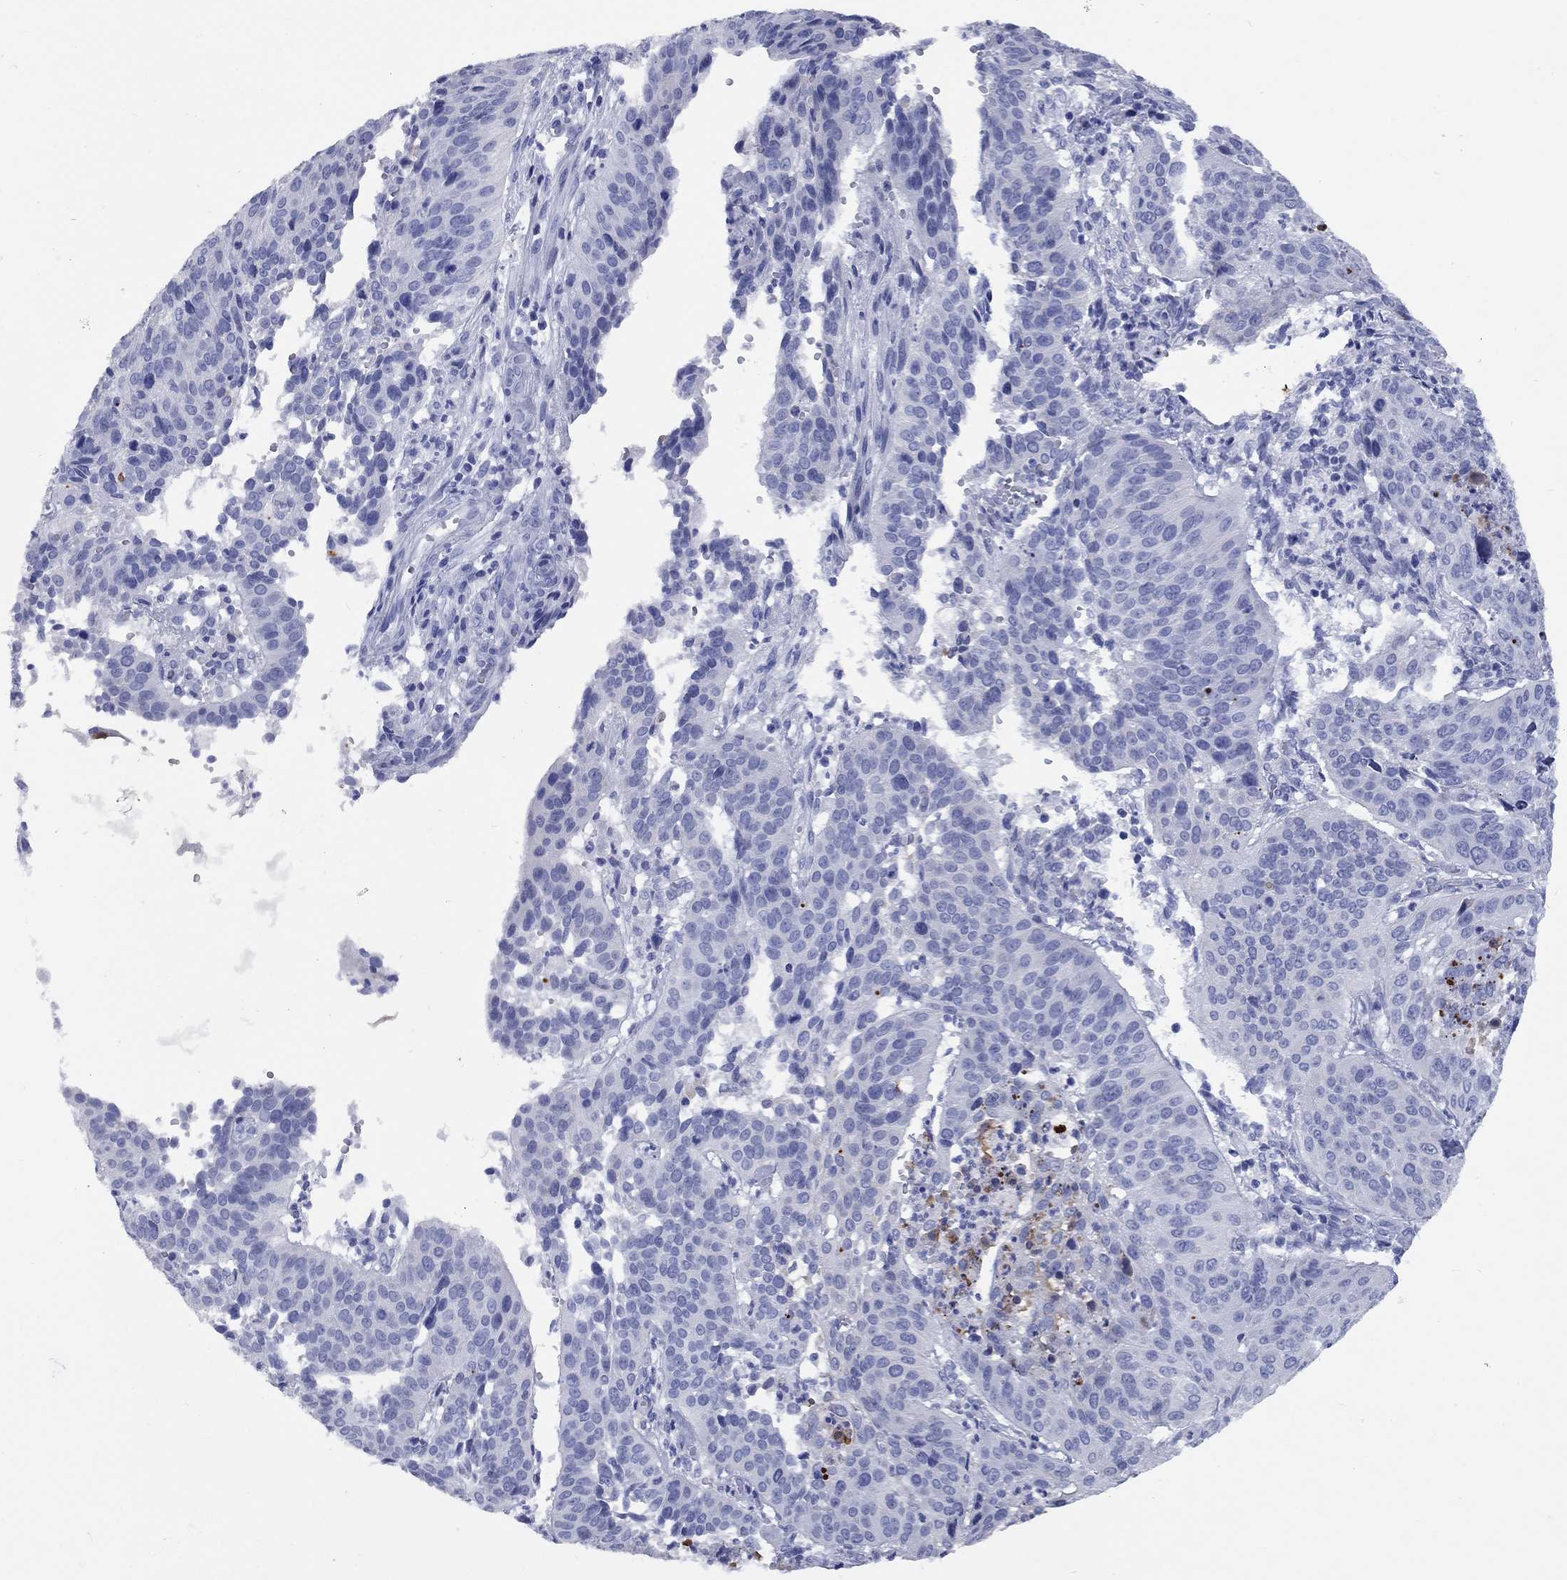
{"staining": {"intensity": "negative", "quantity": "none", "location": "none"}, "tissue": "cervical cancer", "cell_type": "Tumor cells", "image_type": "cancer", "snomed": [{"axis": "morphology", "description": "Normal tissue, NOS"}, {"axis": "morphology", "description": "Squamous cell carcinoma, NOS"}, {"axis": "topography", "description": "Cervix"}], "caption": "Immunohistochemistry image of squamous cell carcinoma (cervical) stained for a protein (brown), which reveals no staining in tumor cells.", "gene": "CCNA1", "patient": {"sex": "female", "age": 39}}